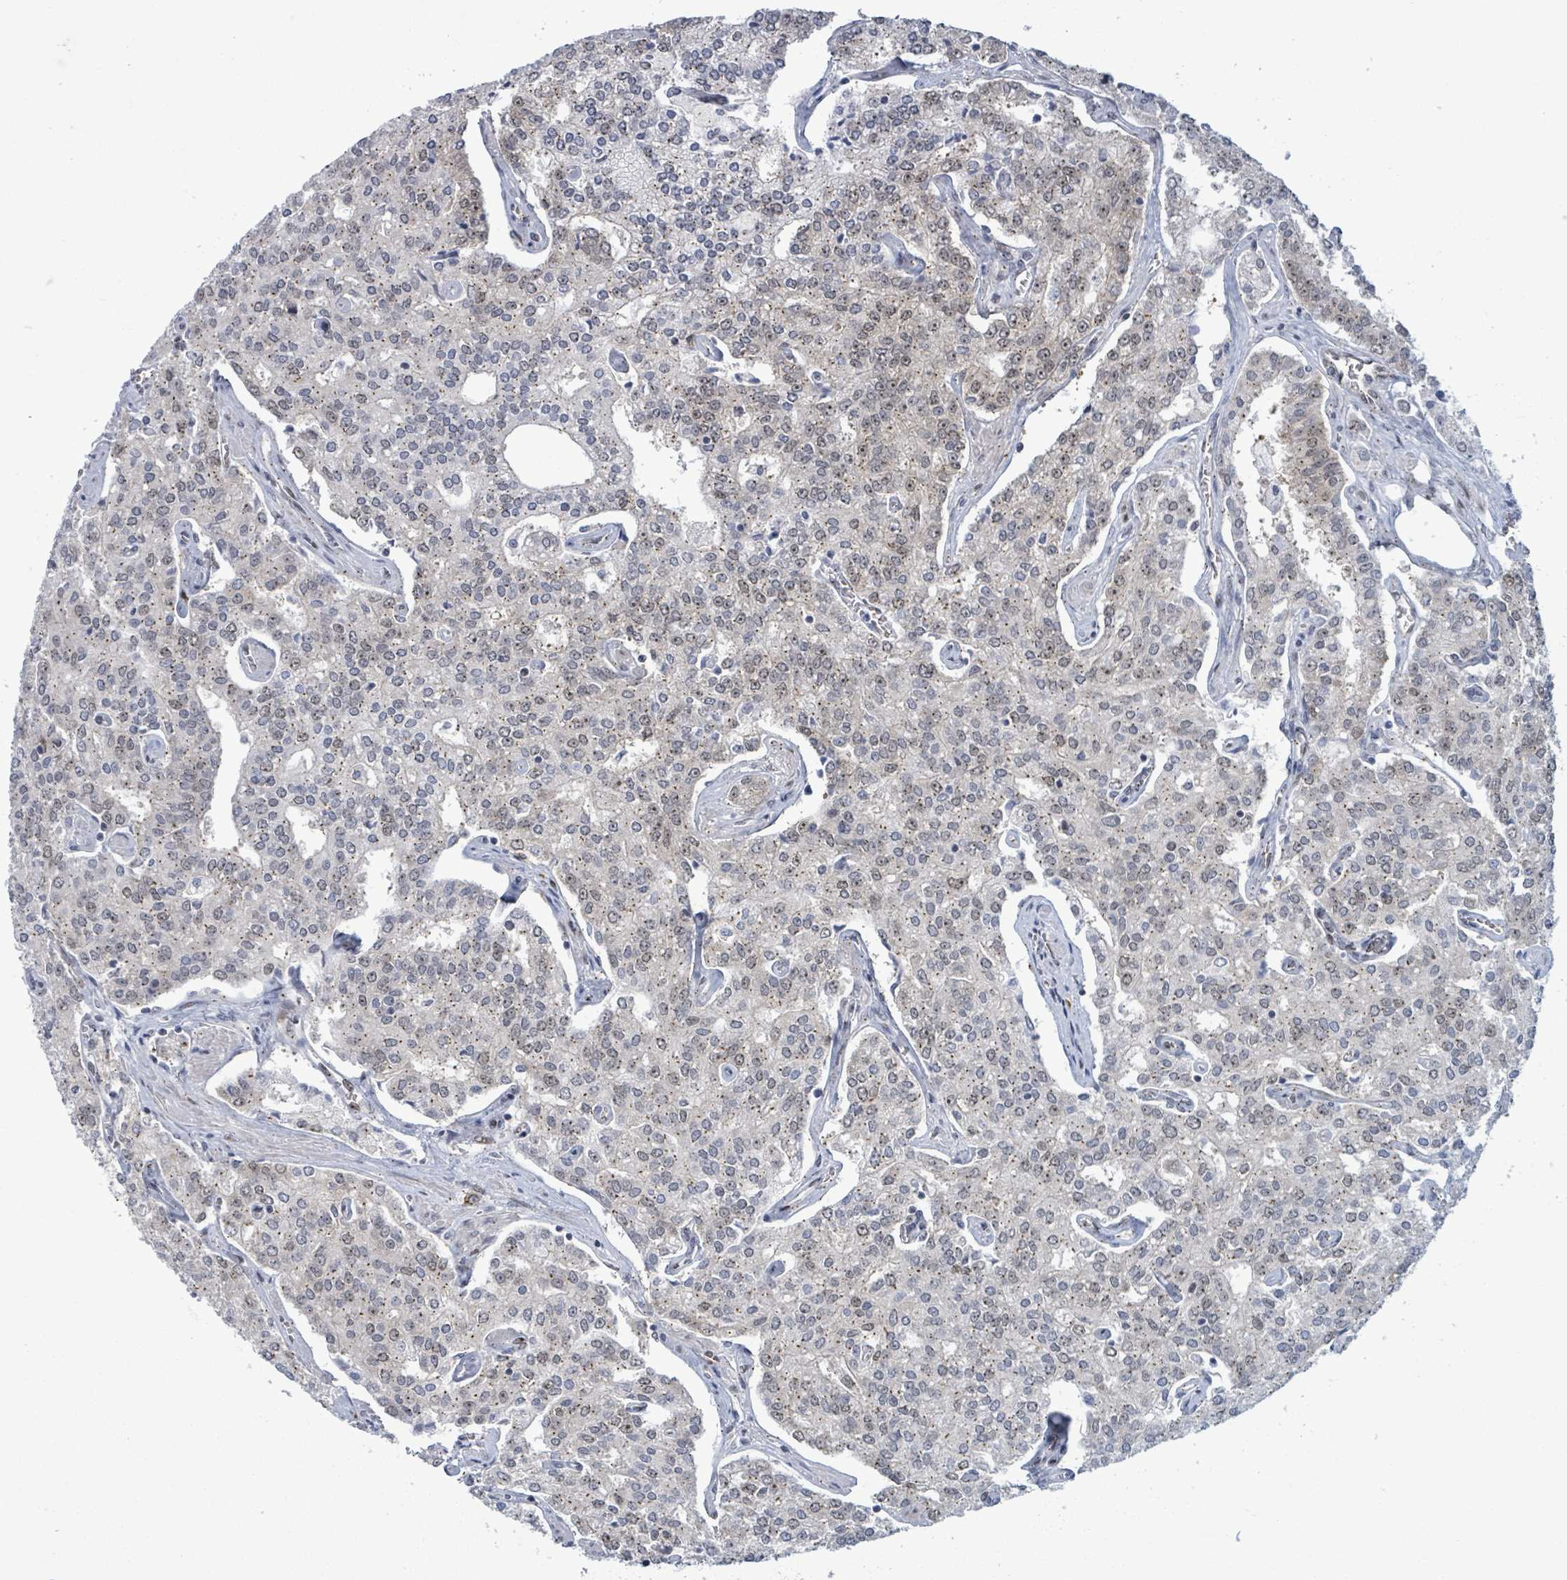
{"staining": {"intensity": "weak", "quantity": "25%-75%", "location": "cytoplasmic/membranous"}, "tissue": "prostate cancer", "cell_type": "Tumor cells", "image_type": "cancer", "snomed": [{"axis": "morphology", "description": "Adenocarcinoma, High grade"}, {"axis": "topography", "description": "Prostate"}], "caption": "Immunohistochemical staining of prostate cancer shows low levels of weak cytoplasmic/membranous staining in about 25%-75% of tumor cells.", "gene": "TUSC1", "patient": {"sex": "male", "age": 71}}